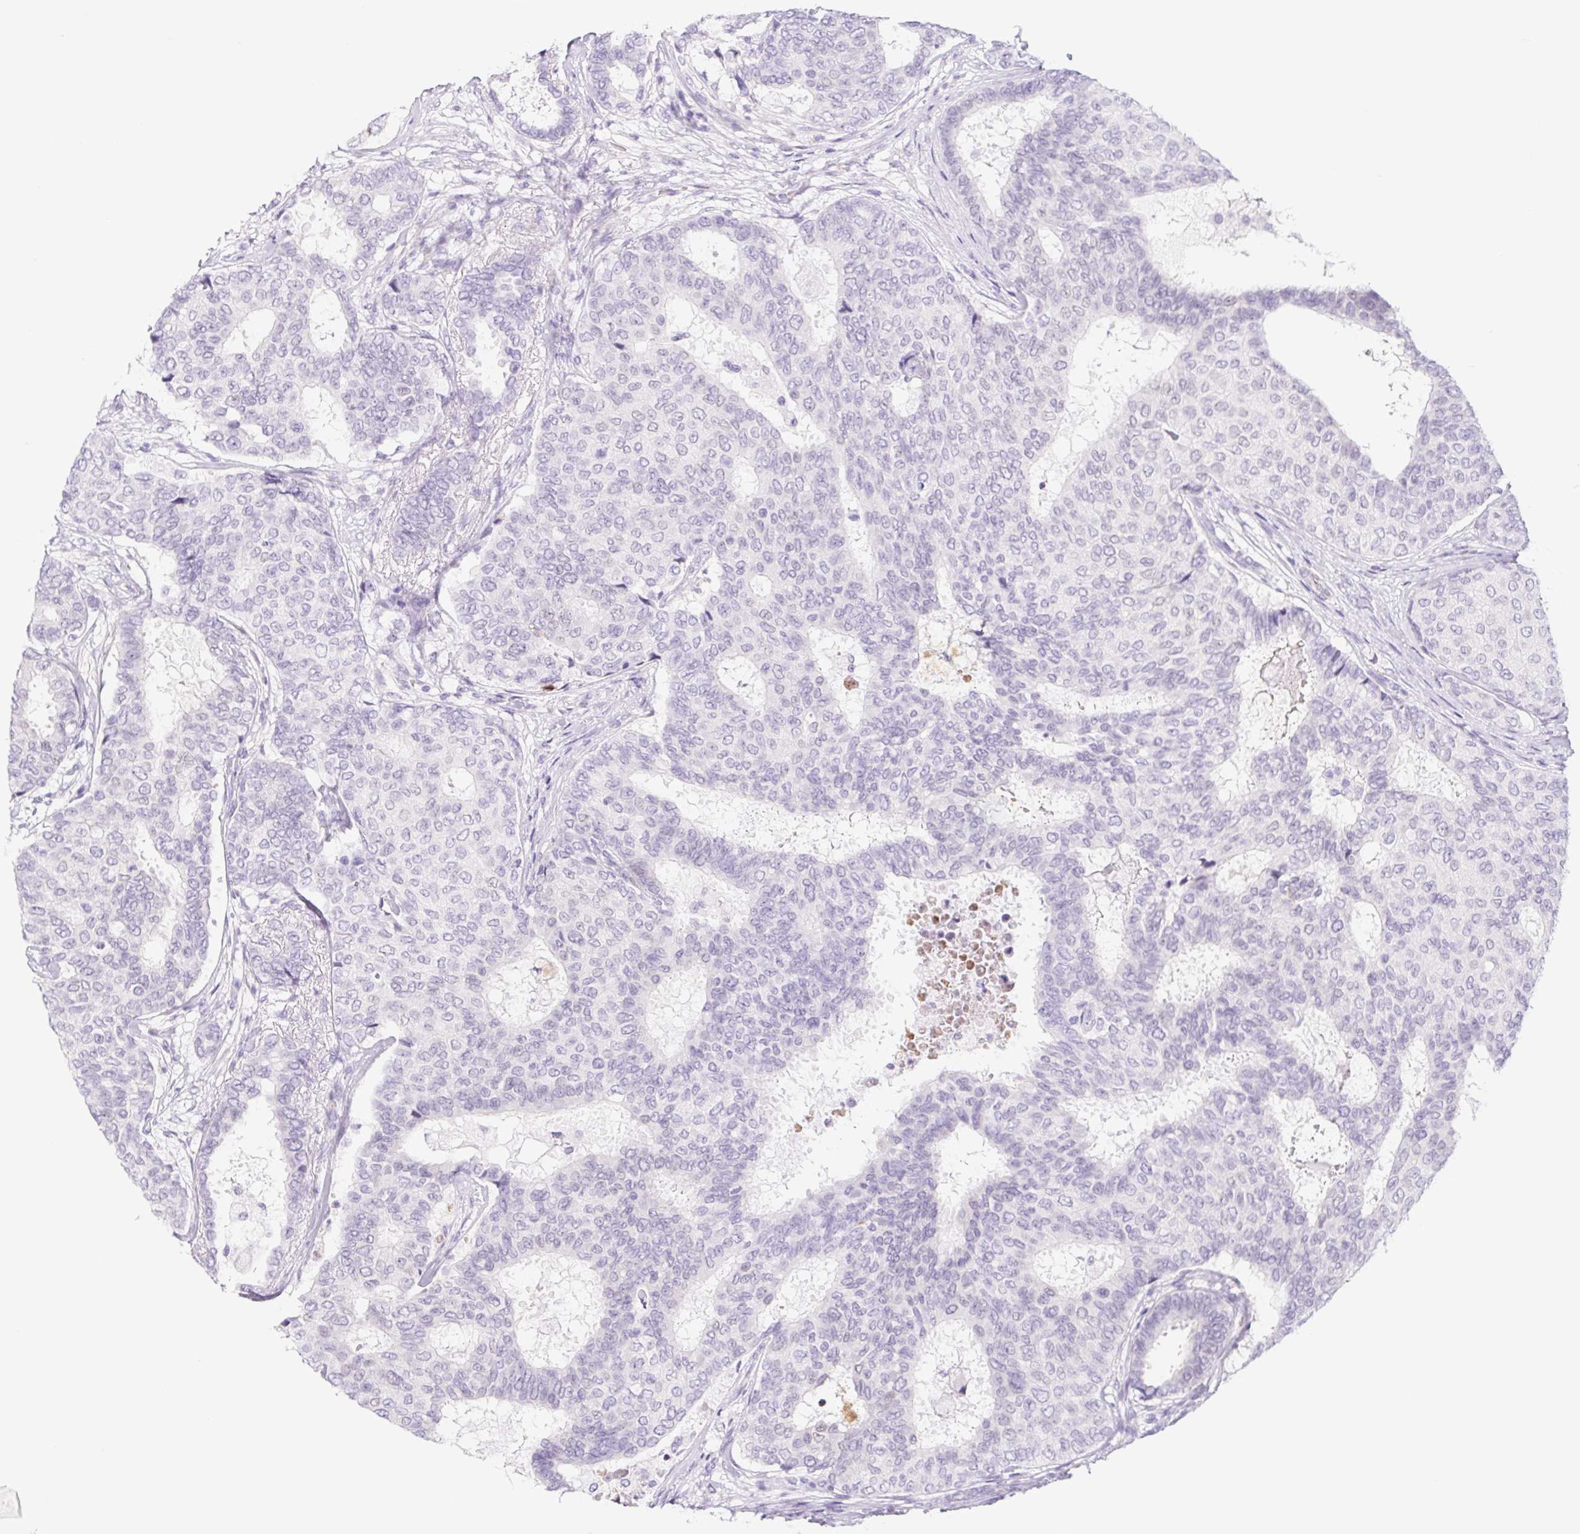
{"staining": {"intensity": "negative", "quantity": "none", "location": "none"}, "tissue": "breast cancer", "cell_type": "Tumor cells", "image_type": "cancer", "snomed": [{"axis": "morphology", "description": "Duct carcinoma"}, {"axis": "topography", "description": "Breast"}], "caption": "Immunohistochemistry of human breast intraductal carcinoma demonstrates no positivity in tumor cells. The staining was performed using DAB to visualize the protein expression in brown, while the nuclei were stained in blue with hematoxylin (Magnification: 20x).", "gene": "CYP21A2", "patient": {"sex": "female", "age": 75}}